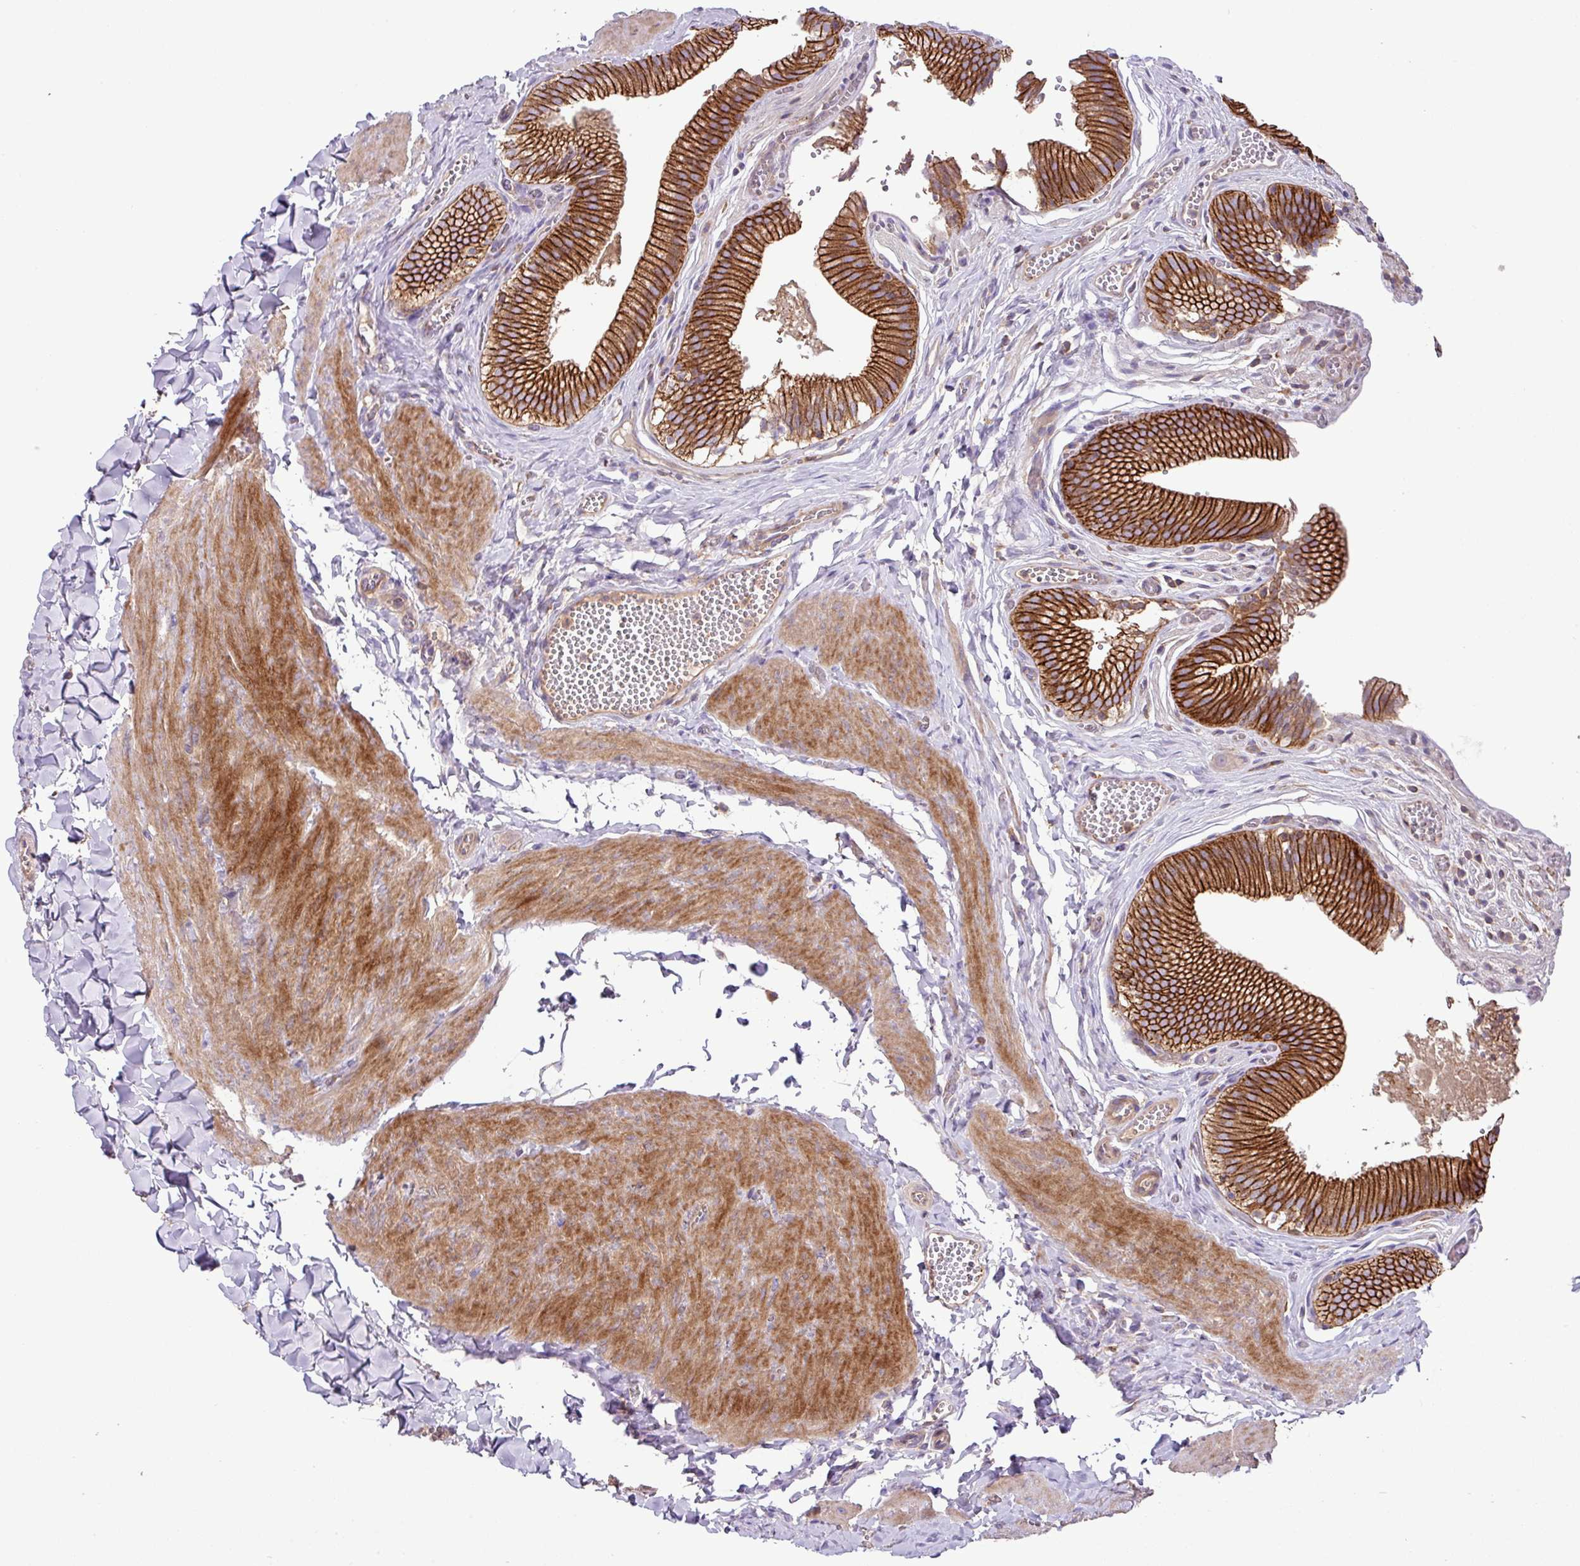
{"staining": {"intensity": "strong", "quantity": ">75%", "location": "cytoplasmic/membranous"}, "tissue": "gallbladder", "cell_type": "Glandular cells", "image_type": "normal", "snomed": [{"axis": "morphology", "description": "Normal tissue, NOS"}, {"axis": "topography", "description": "Gallbladder"}, {"axis": "topography", "description": "Peripheral nerve tissue"}], "caption": "Strong cytoplasmic/membranous expression for a protein is appreciated in approximately >75% of glandular cells of normal gallbladder using immunohistochemistry.", "gene": "RIC1", "patient": {"sex": "male", "age": 17}}